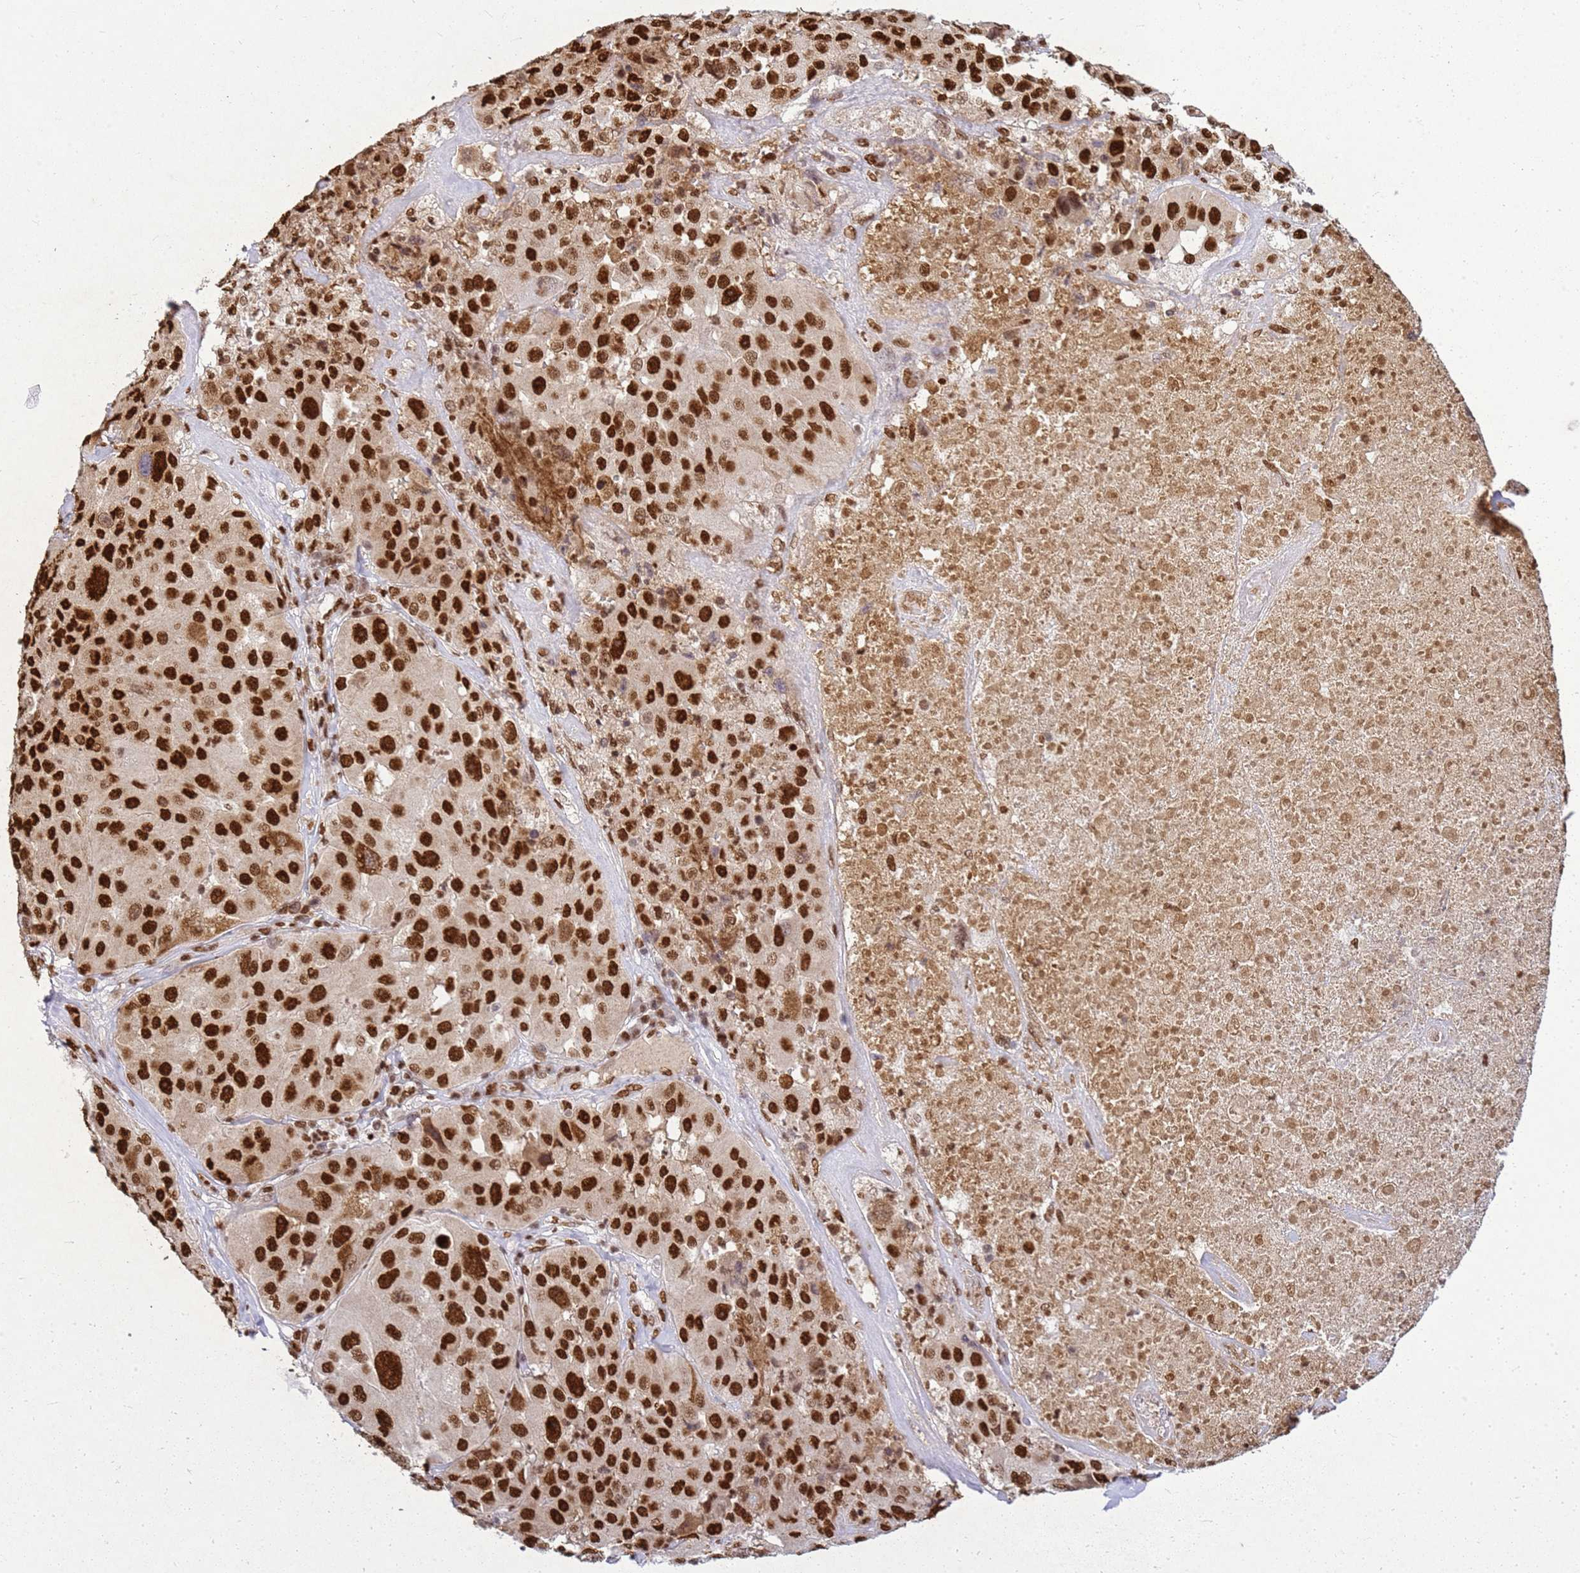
{"staining": {"intensity": "strong", "quantity": ">75%", "location": "nuclear"}, "tissue": "melanoma", "cell_type": "Tumor cells", "image_type": "cancer", "snomed": [{"axis": "morphology", "description": "Malignant melanoma, Metastatic site"}, {"axis": "topography", "description": "Lymph node"}], "caption": "The immunohistochemical stain shows strong nuclear staining in tumor cells of malignant melanoma (metastatic site) tissue. Nuclei are stained in blue.", "gene": "APEX1", "patient": {"sex": "male", "age": 62}}